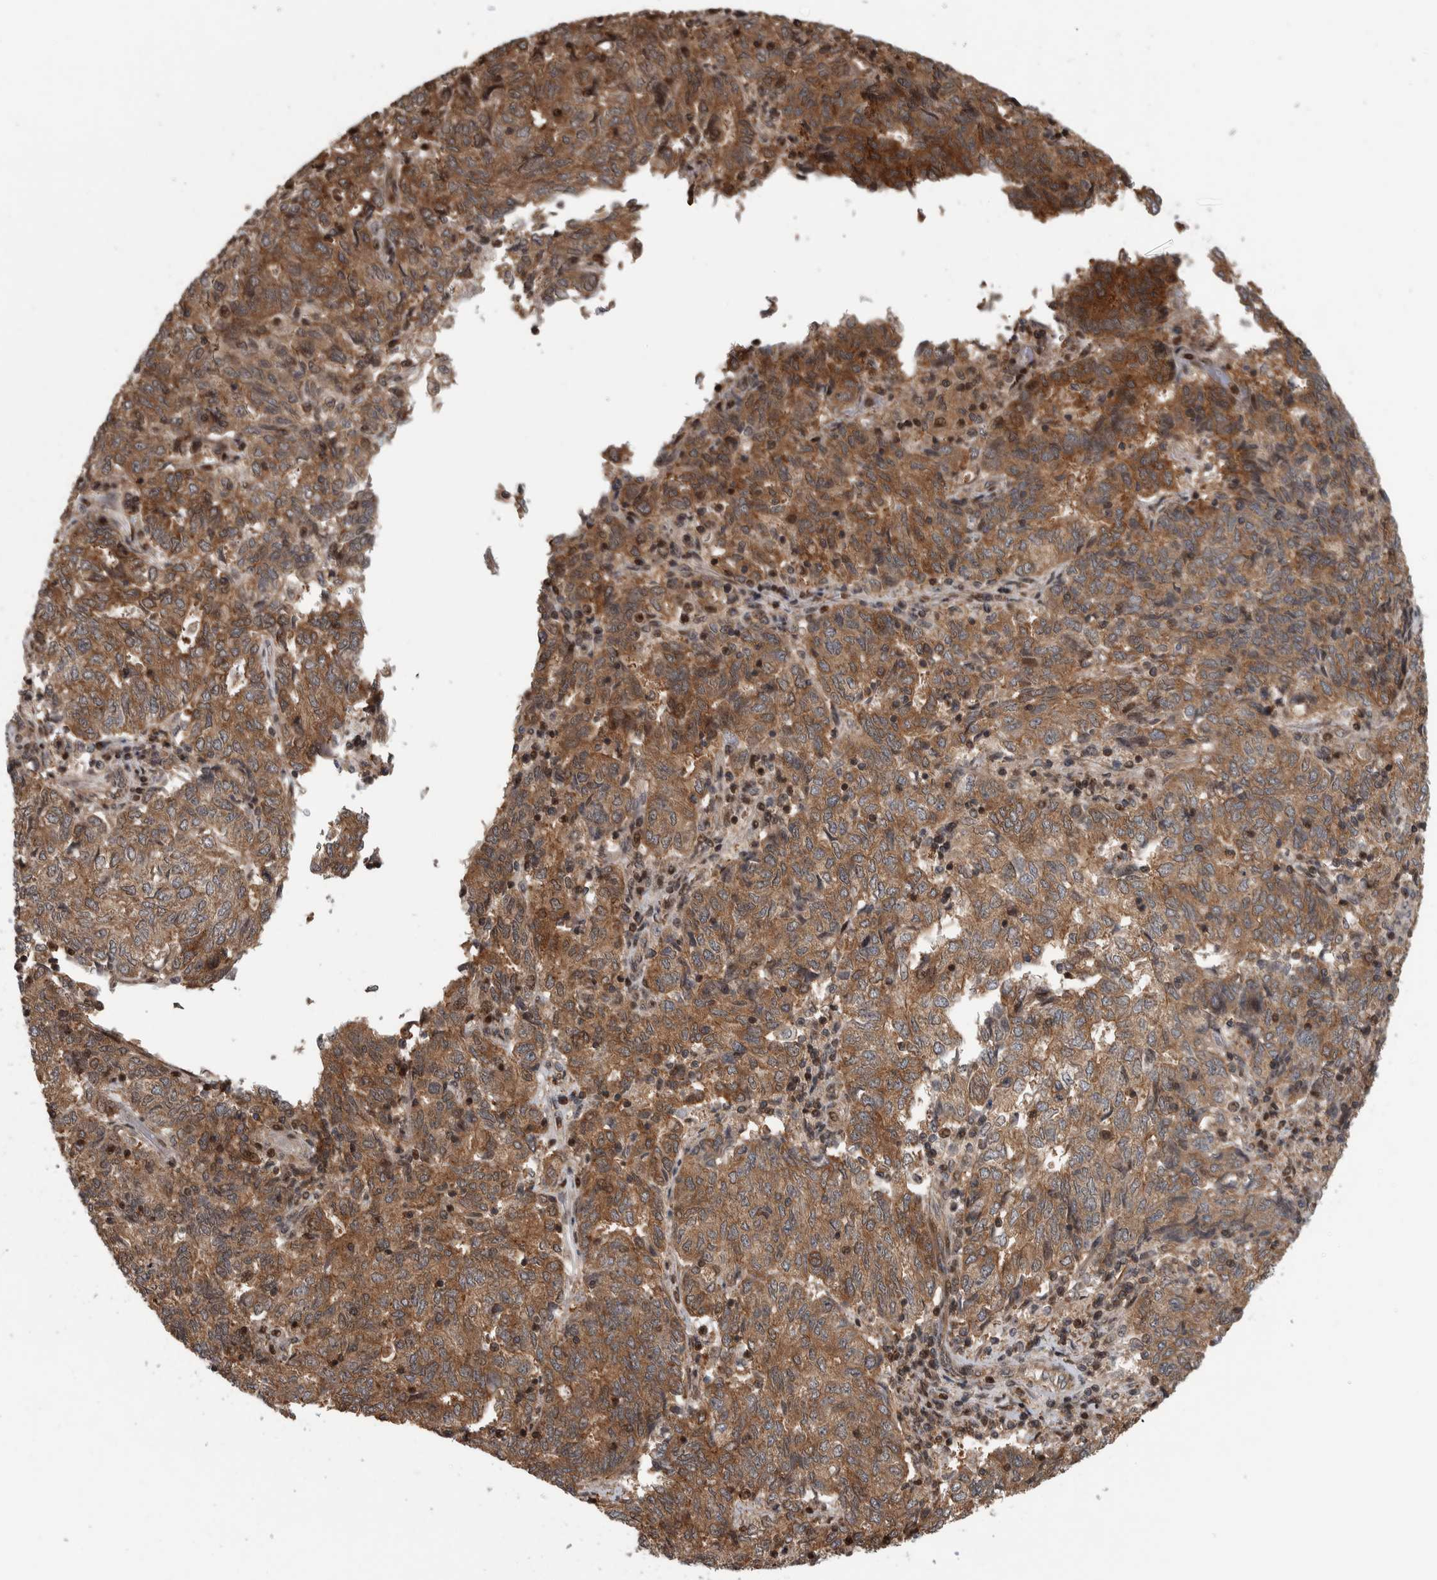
{"staining": {"intensity": "moderate", "quantity": ">75%", "location": "cytoplasmic/membranous"}, "tissue": "endometrial cancer", "cell_type": "Tumor cells", "image_type": "cancer", "snomed": [{"axis": "morphology", "description": "Adenocarcinoma, NOS"}, {"axis": "topography", "description": "Endometrium"}], "caption": "A micrograph showing moderate cytoplasmic/membranous positivity in about >75% of tumor cells in adenocarcinoma (endometrial), as visualized by brown immunohistochemical staining.", "gene": "ARFGEF1", "patient": {"sex": "female", "age": 80}}